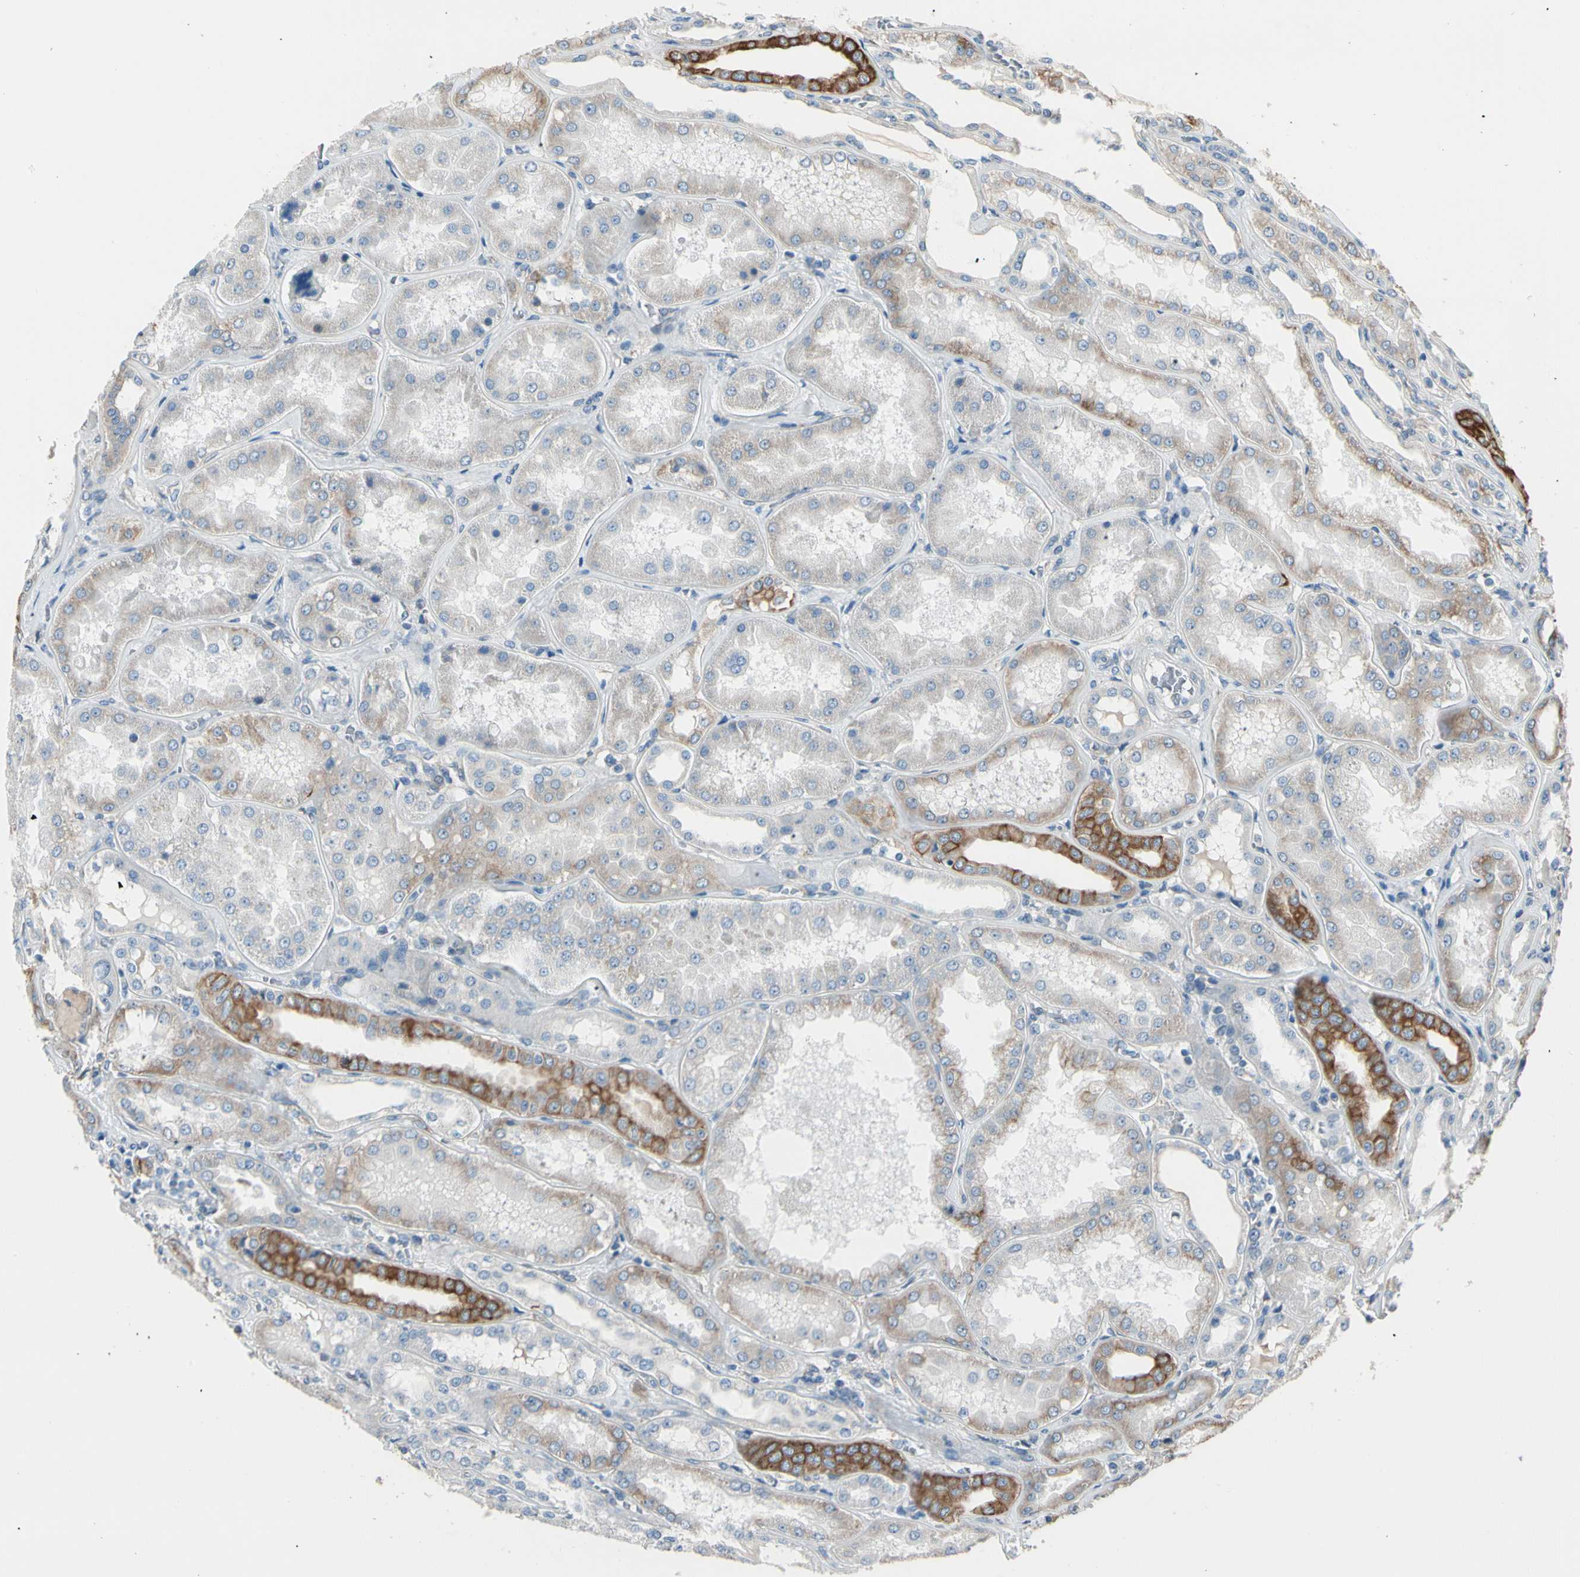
{"staining": {"intensity": "negative", "quantity": "none", "location": "none"}, "tissue": "kidney", "cell_type": "Cells in glomeruli", "image_type": "normal", "snomed": [{"axis": "morphology", "description": "Normal tissue, NOS"}, {"axis": "topography", "description": "Kidney"}], "caption": "Immunohistochemical staining of benign kidney reveals no significant staining in cells in glomeruli.", "gene": "DUSP12", "patient": {"sex": "female", "age": 56}}